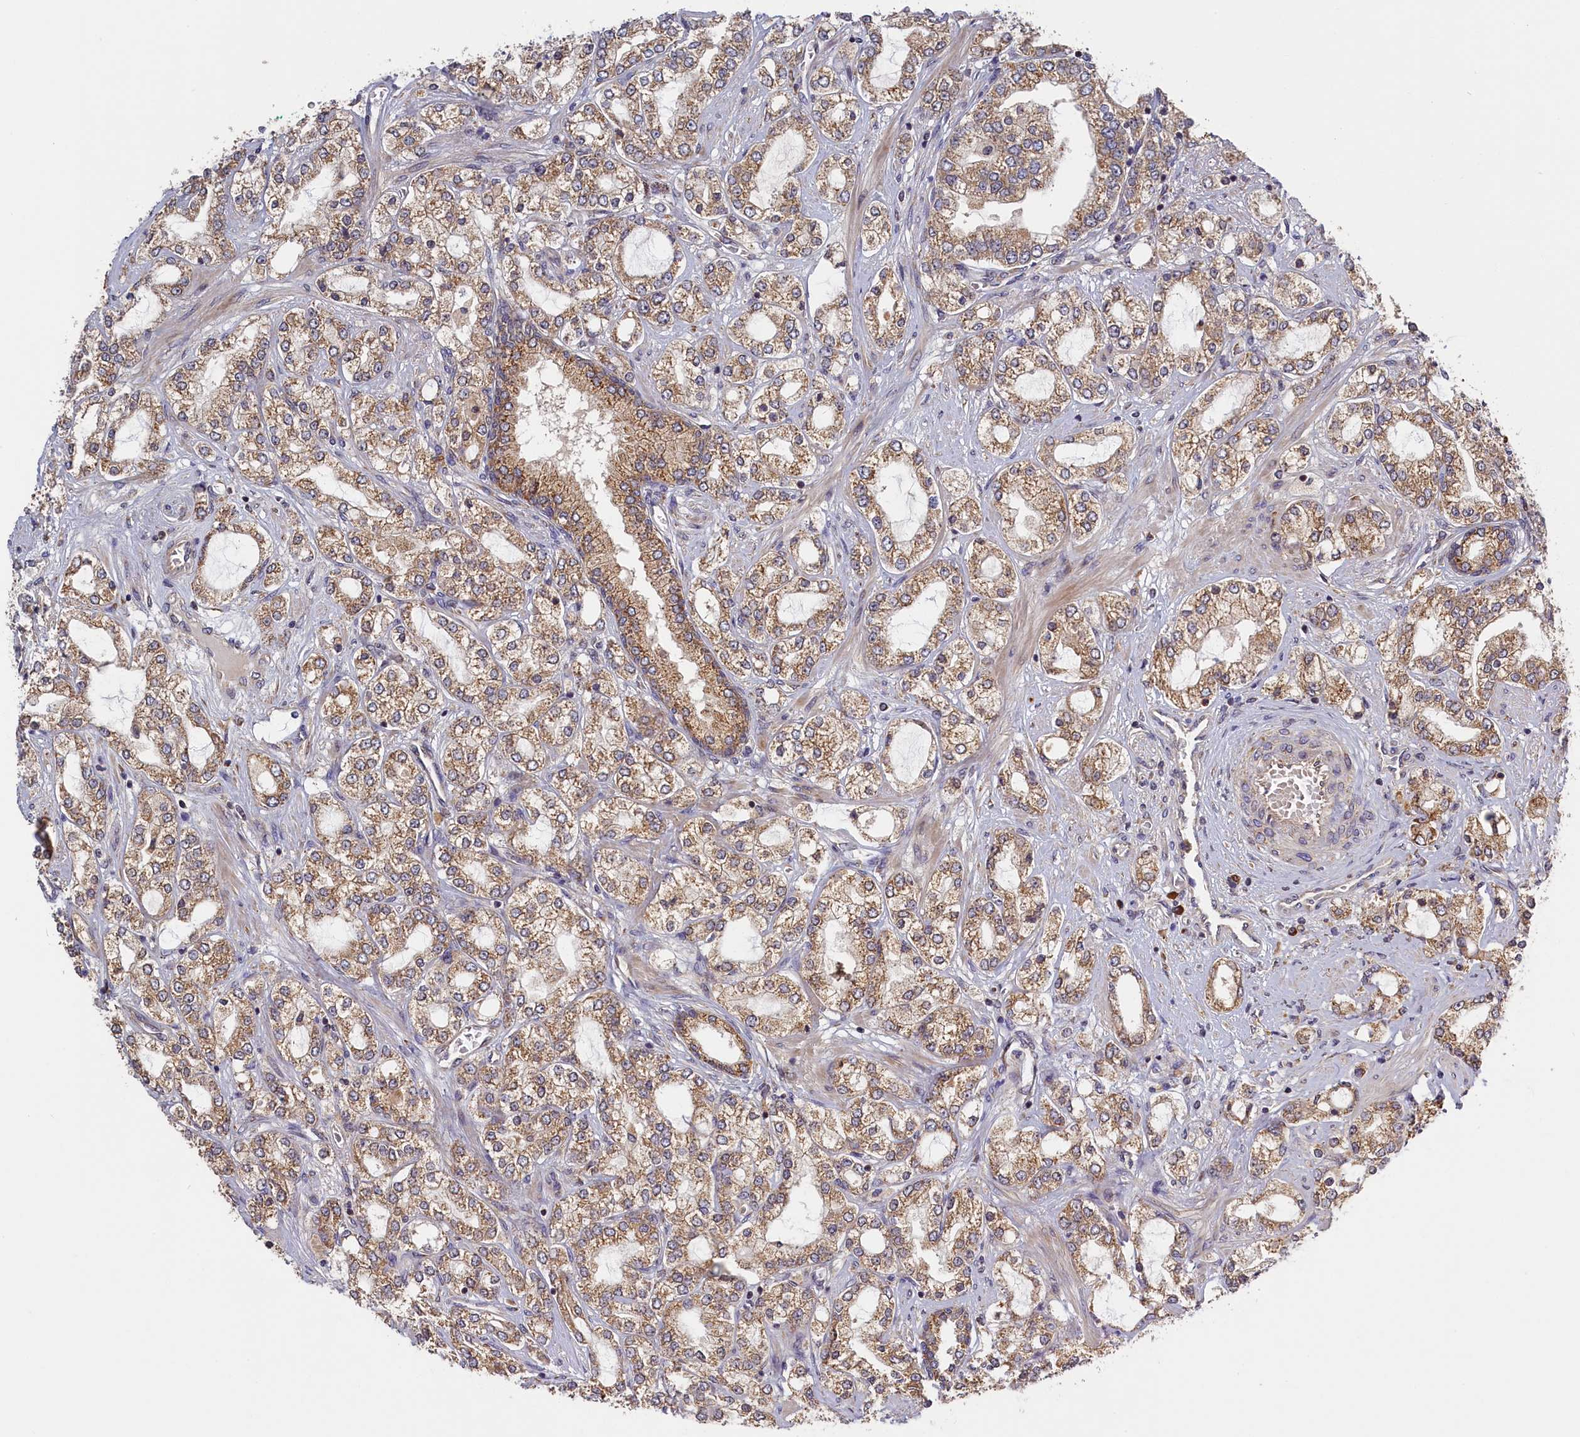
{"staining": {"intensity": "moderate", "quantity": ">75%", "location": "cytoplasmic/membranous"}, "tissue": "prostate cancer", "cell_type": "Tumor cells", "image_type": "cancer", "snomed": [{"axis": "morphology", "description": "Adenocarcinoma, High grade"}, {"axis": "topography", "description": "Prostate"}], "caption": "Immunohistochemical staining of human prostate cancer displays medium levels of moderate cytoplasmic/membranous positivity in about >75% of tumor cells. (Brightfield microscopy of DAB IHC at high magnification).", "gene": "CEP44", "patient": {"sex": "male", "age": 64}}